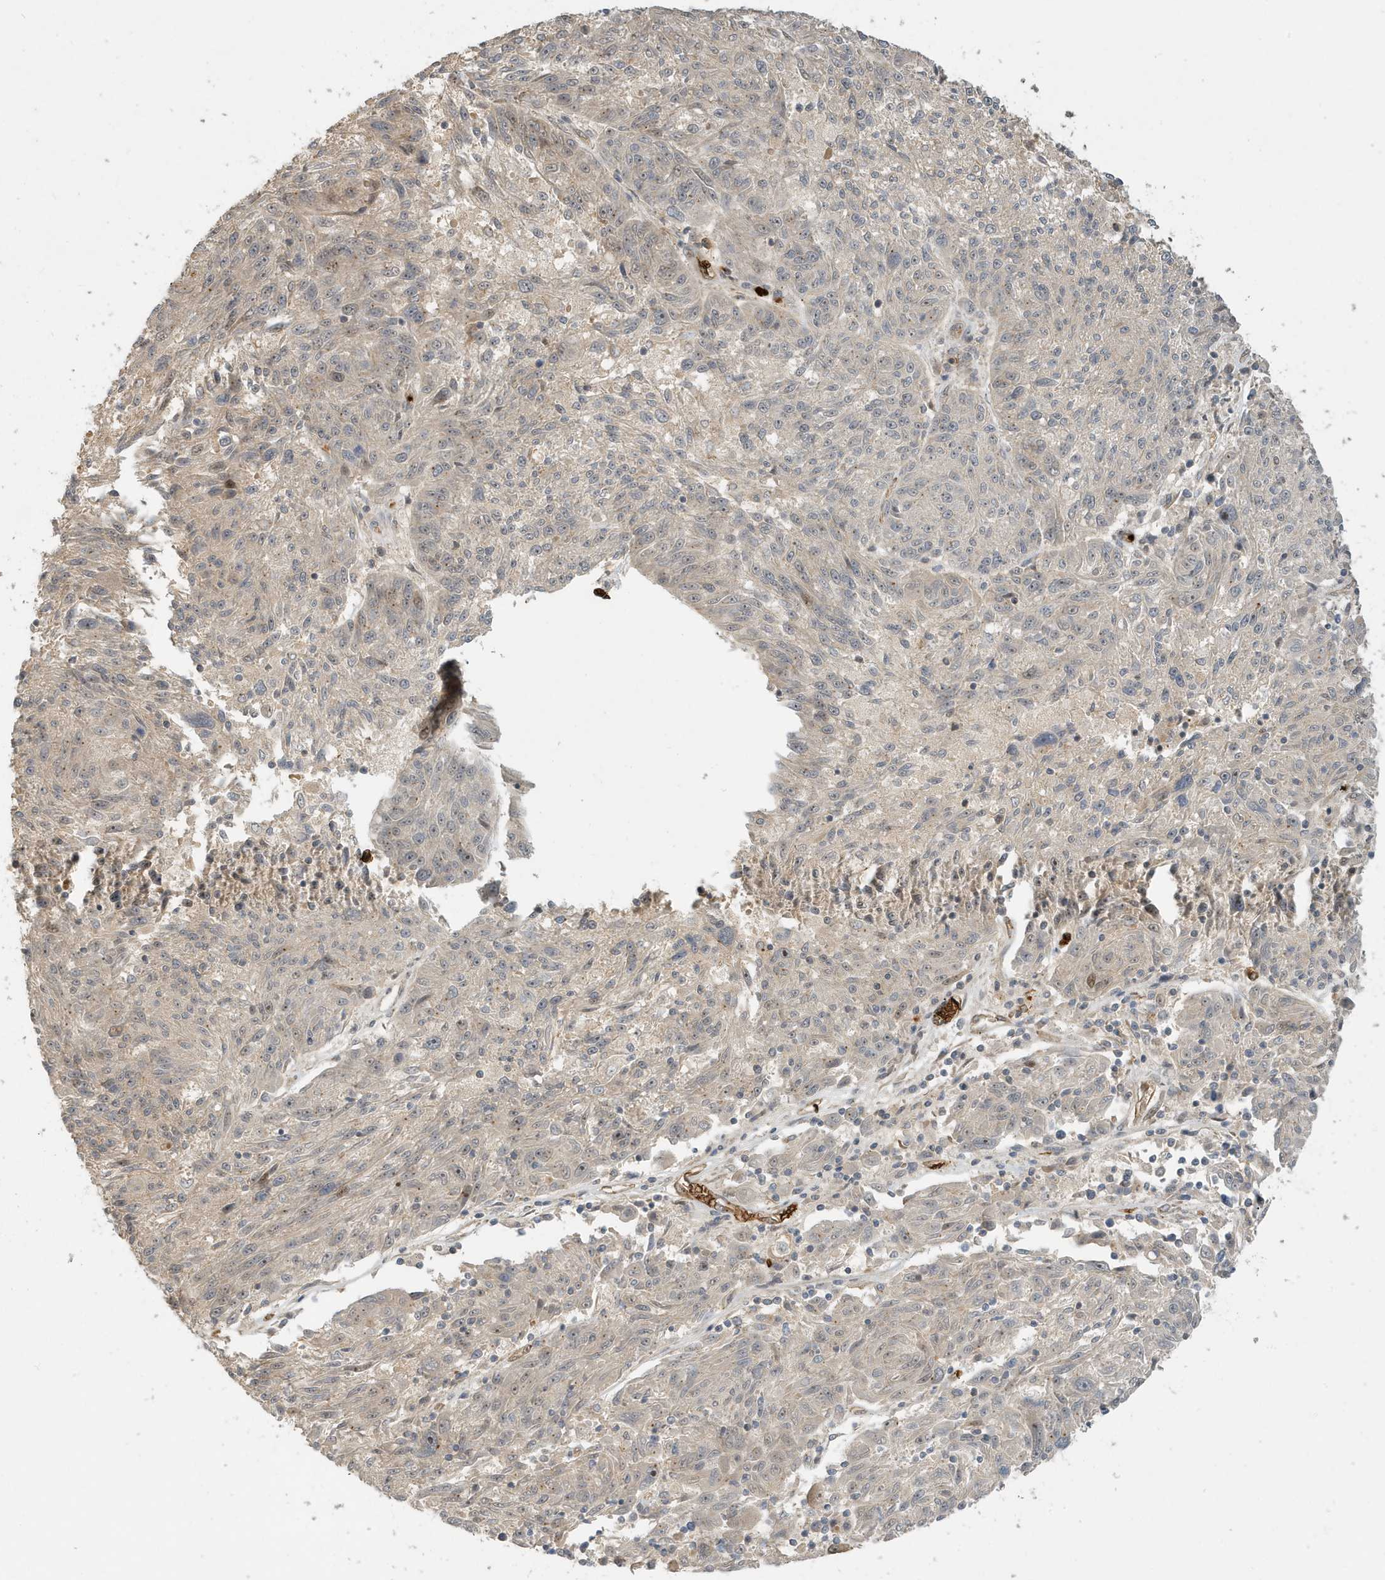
{"staining": {"intensity": "negative", "quantity": "none", "location": "none"}, "tissue": "melanoma", "cell_type": "Tumor cells", "image_type": "cancer", "snomed": [{"axis": "morphology", "description": "Malignant melanoma, NOS"}, {"axis": "topography", "description": "Skin"}], "caption": "Immunohistochemistry micrograph of human malignant melanoma stained for a protein (brown), which demonstrates no positivity in tumor cells.", "gene": "FYCO1", "patient": {"sex": "male", "age": 53}}